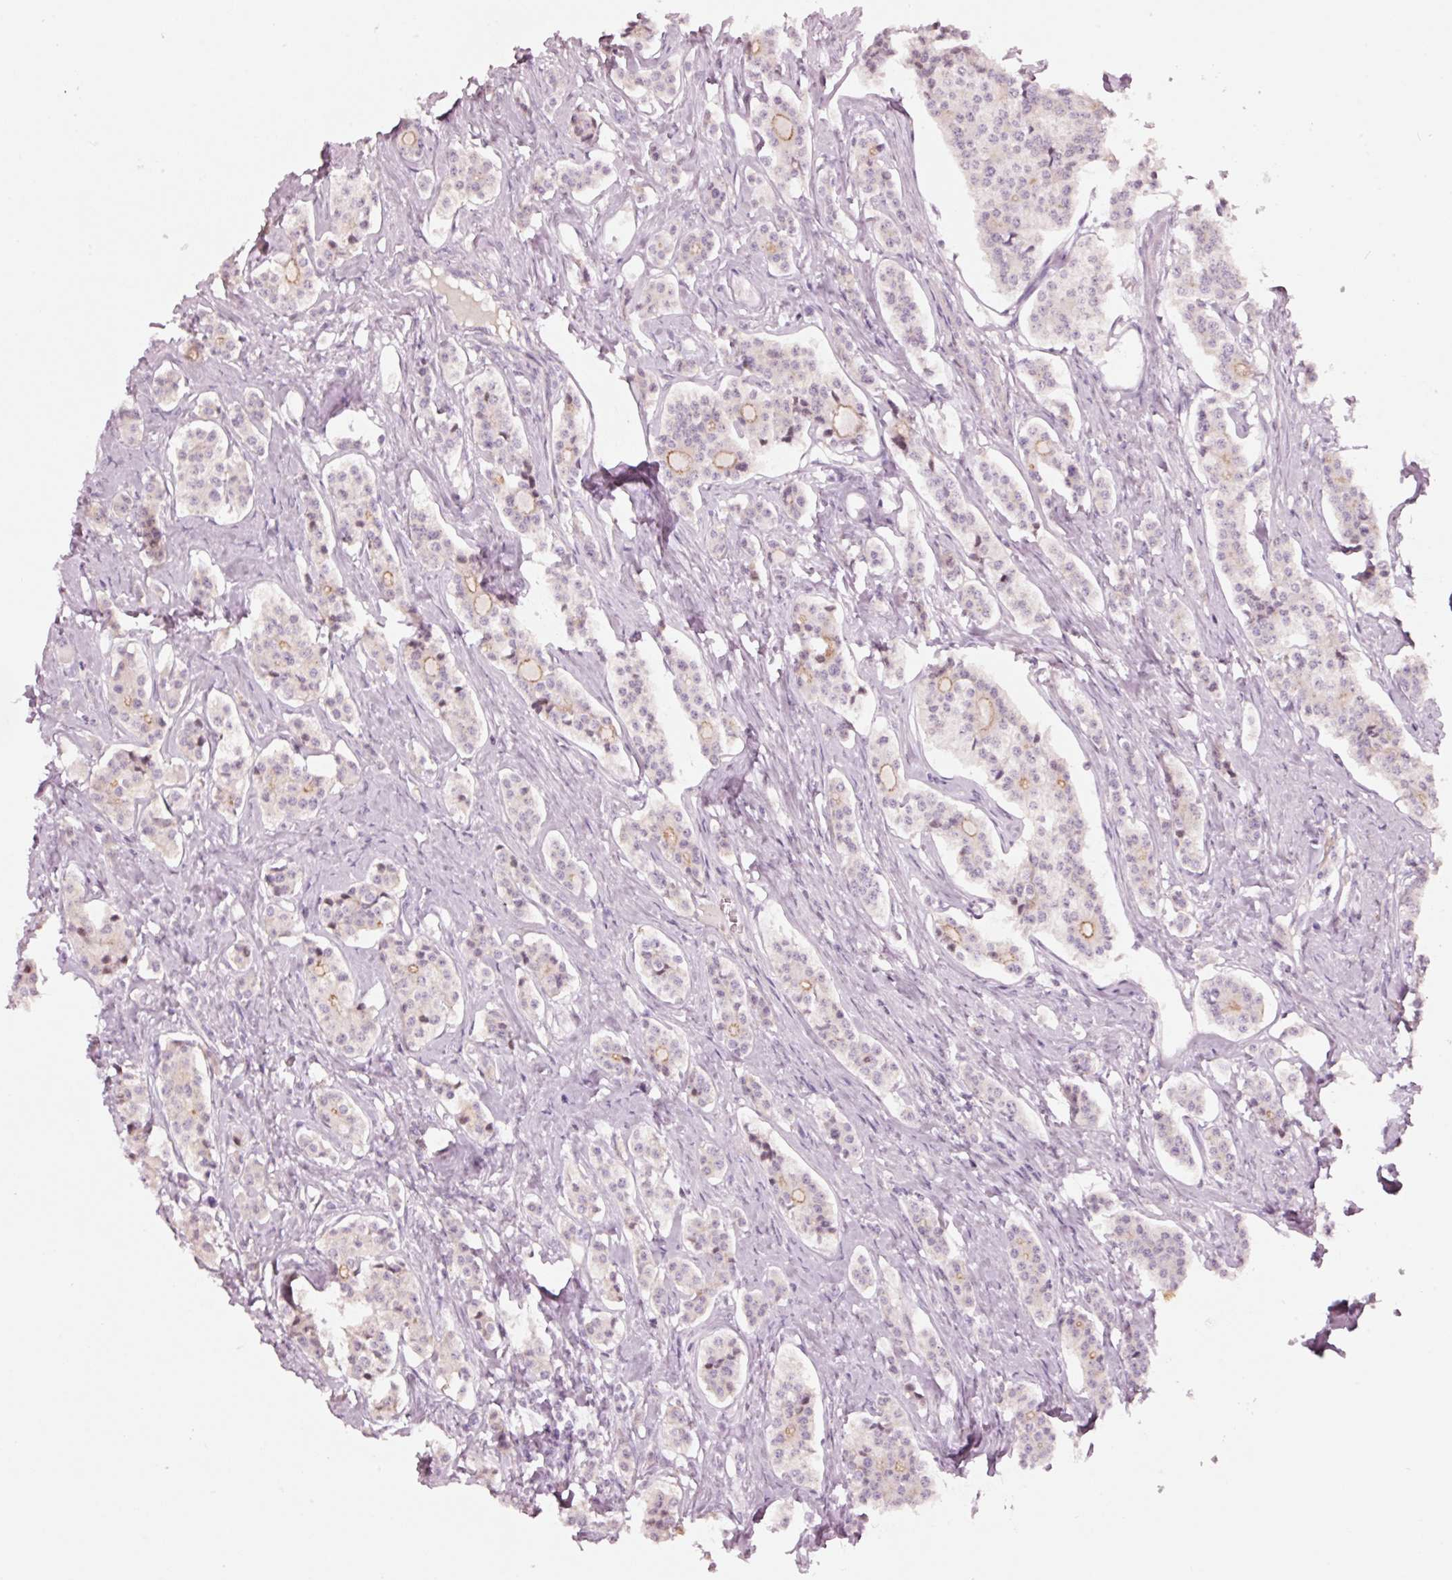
{"staining": {"intensity": "moderate", "quantity": "<25%", "location": "cytoplasmic/membranous"}, "tissue": "carcinoid", "cell_type": "Tumor cells", "image_type": "cancer", "snomed": [{"axis": "morphology", "description": "Carcinoid, malignant, NOS"}, {"axis": "topography", "description": "Small intestine"}], "caption": "Immunohistochemistry image of carcinoid (malignant) stained for a protein (brown), which exhibits low levels of moderate cytoplasmic/membranous expression in about <25% of tumor cells.", "gene": "DAPP1", "patient": {"sex": "male", "age": 63}}